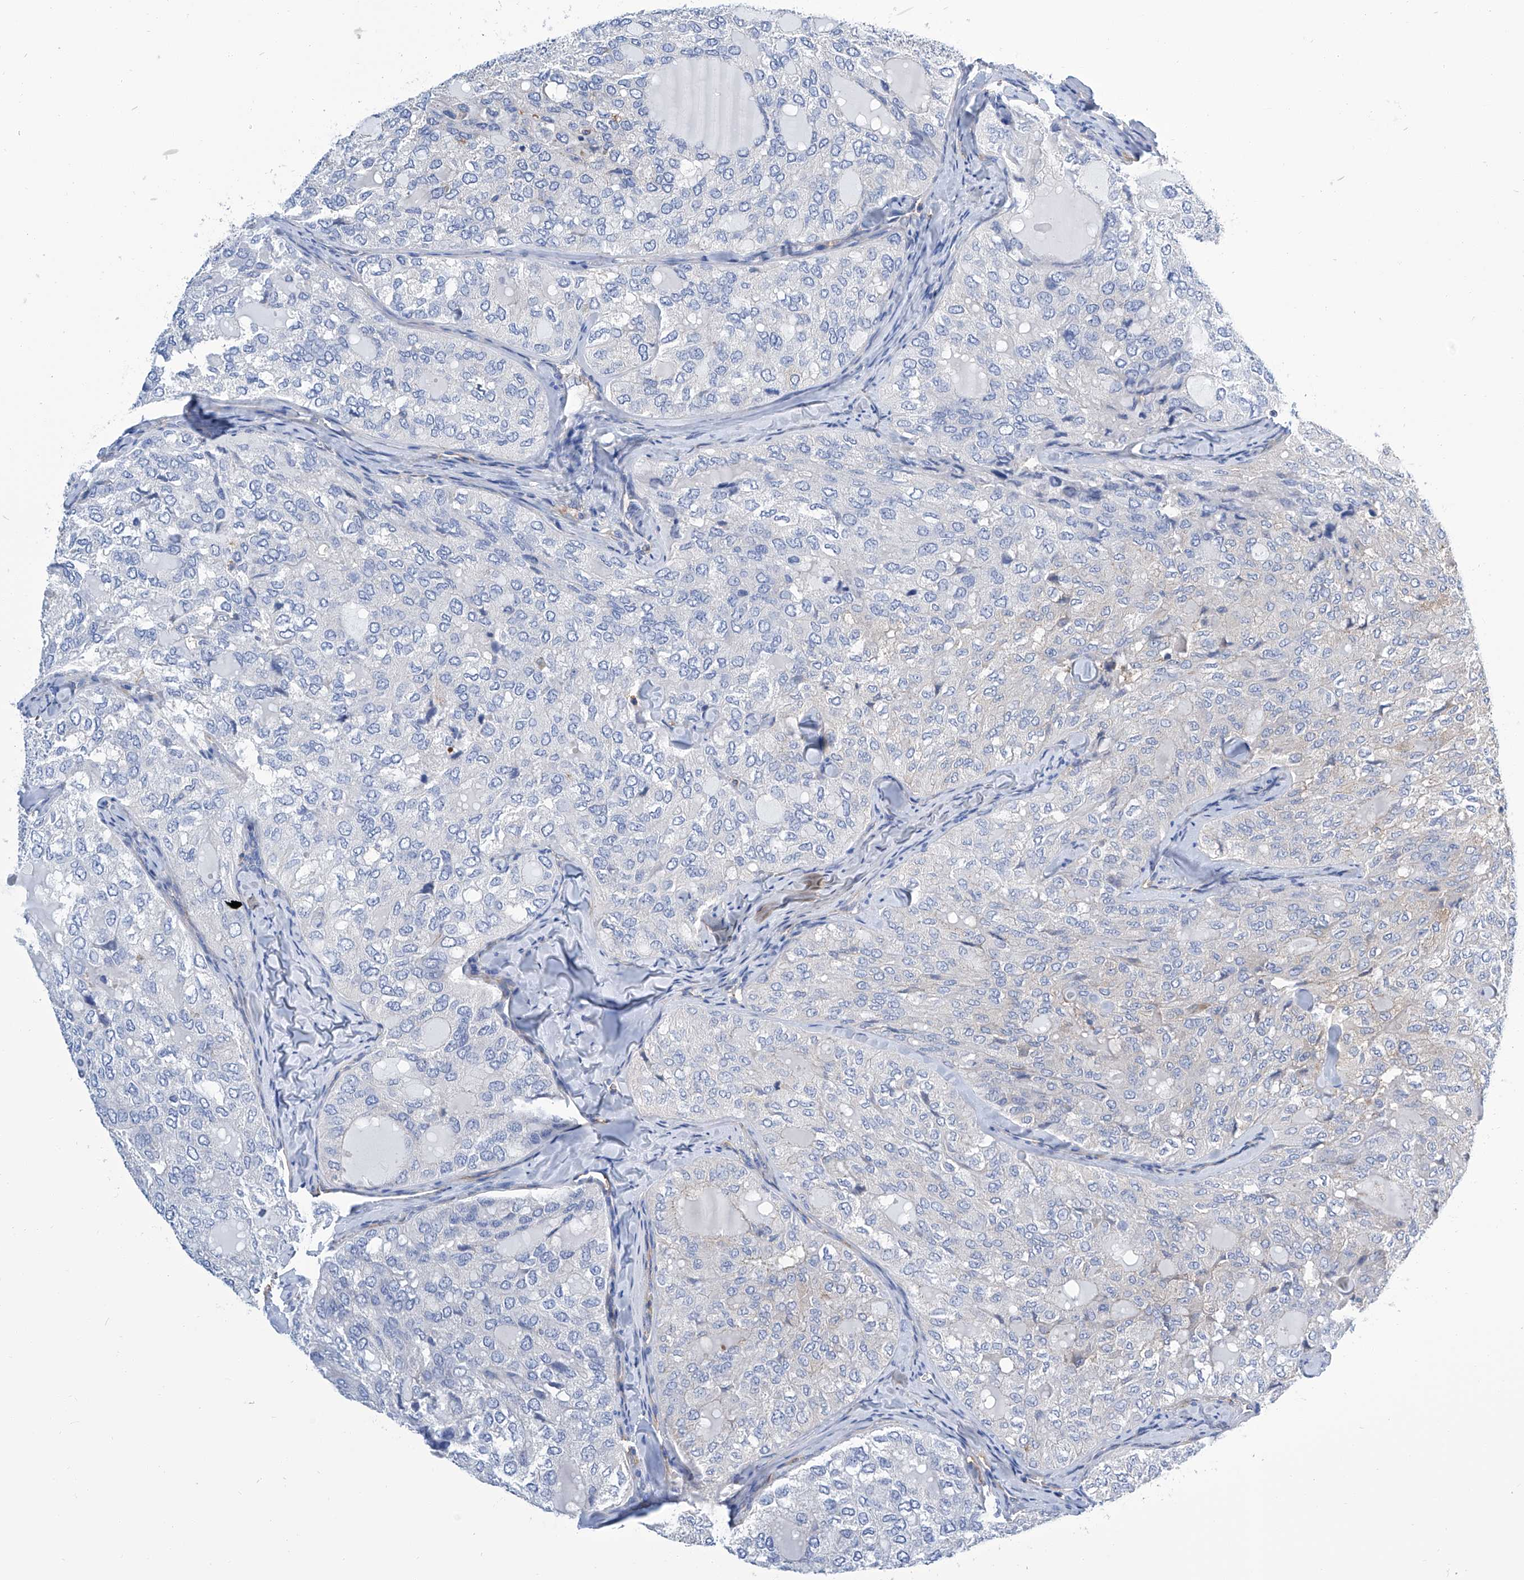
{"staining": {"intensity": "negative", "quantity": "none", "location": "none"}, "tissue": "thyroid cancer", "cell_type": "Tumor cells", "image_type": "cancer", "snomed": [{"axis": "morphology", "description": "Follicular adenoma carcinoma, NOS"}, {"axis": "topography", "description": "Thyroid gland"}], "caption": "Protein analysis of thyroid cancer shows no significant positivity in tumor cells.", "gene": "GPT", "patient": {"sex": "male", "age": 75}}